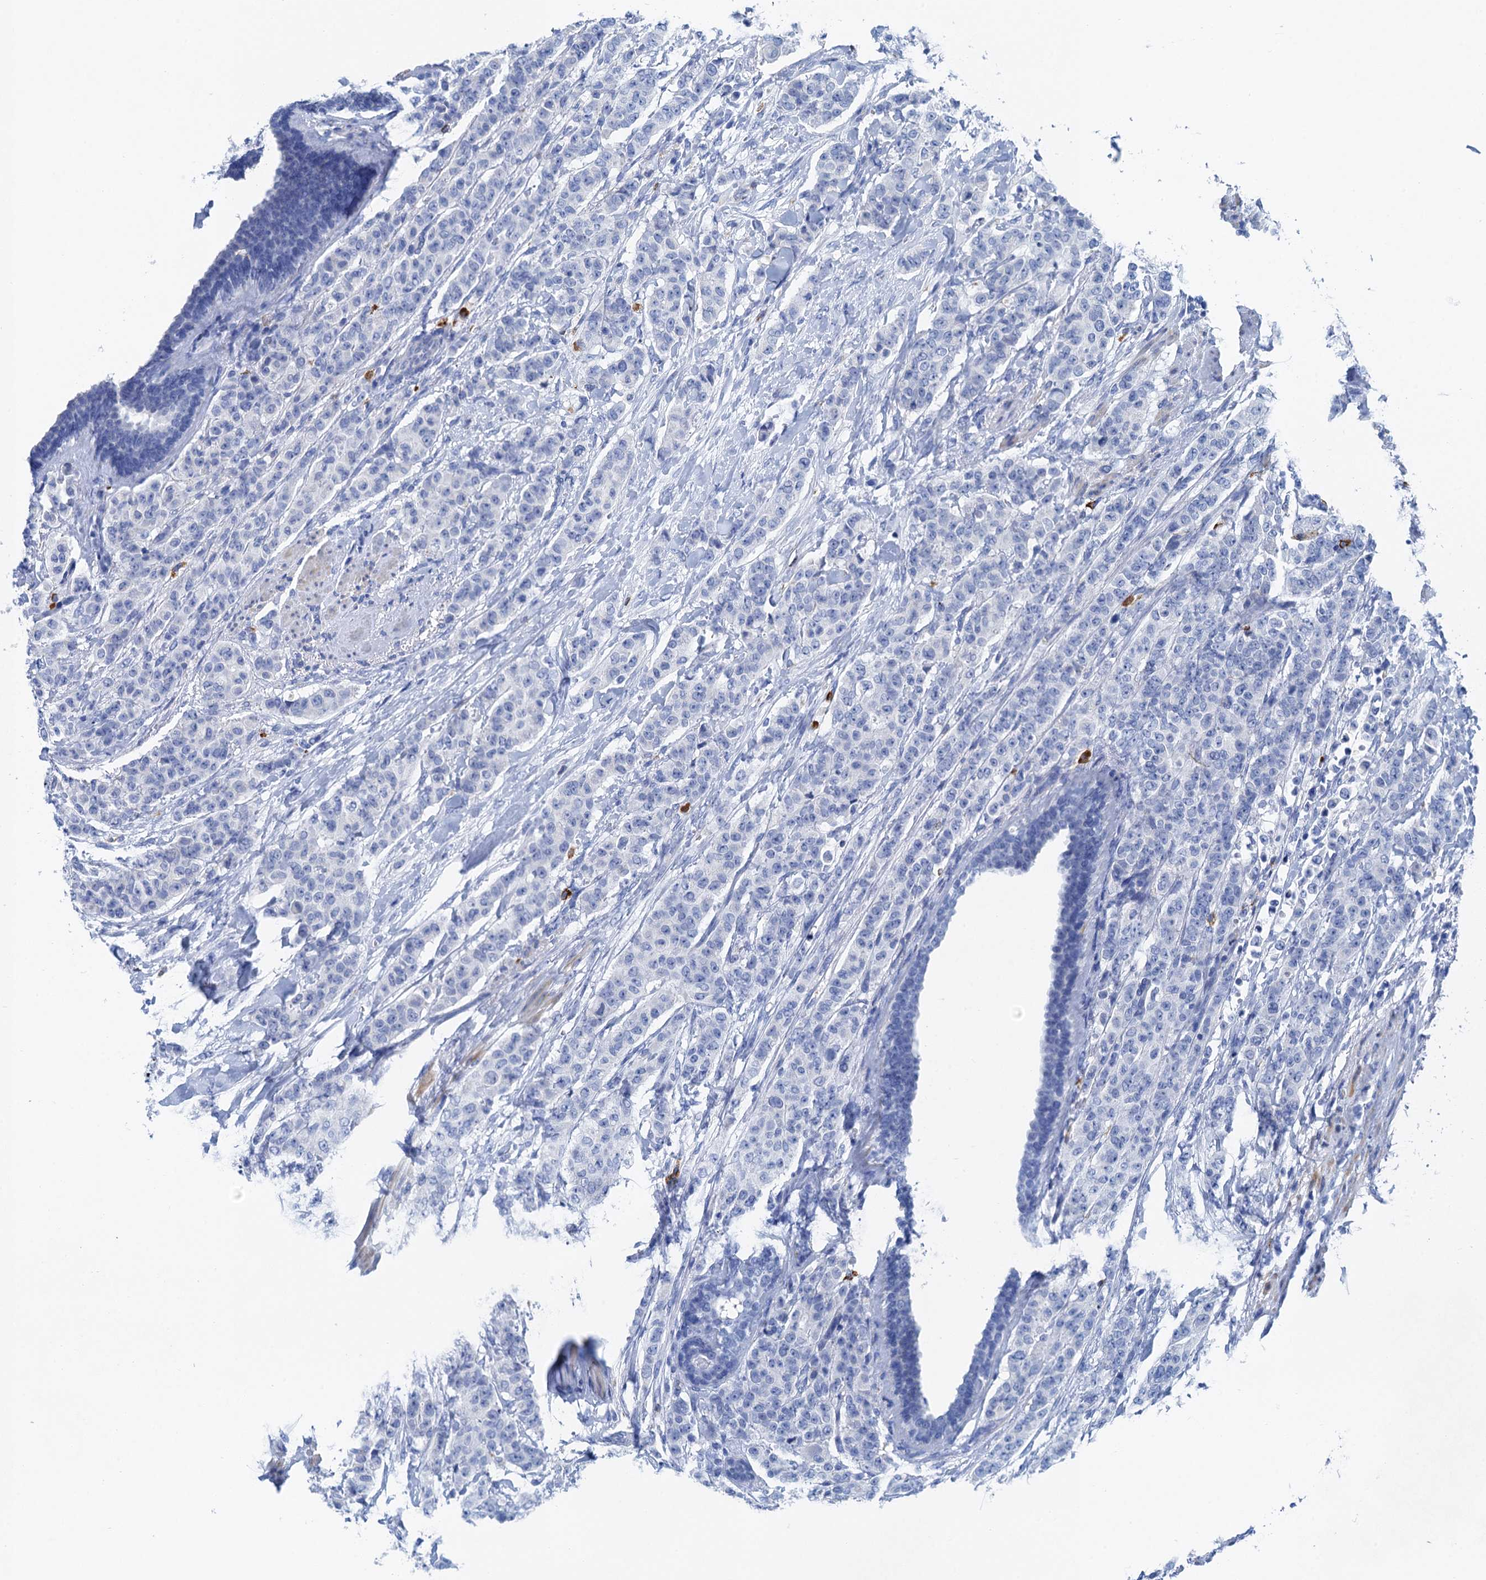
{"staining": {"intensity": "negative", "quantity": "none", "location": "none"}, "tissue": "breast cancer", "cell_type": "Tumor cells", "image_type": "cancer", "snomed": [{"axis": "morphology", "description": "Duct carcinoma"}, {"axis": "topography", "description": "Breast"}], "caption": "Immunohistochemical staining of human invasive ductal carcinoma (breast) reveals no significant positivity in tumor cells. (DAB immunohistochemistry (IHC), high magnification).", "gene": "NLRP10", "patient": {"sex": "female", "age": 40}}